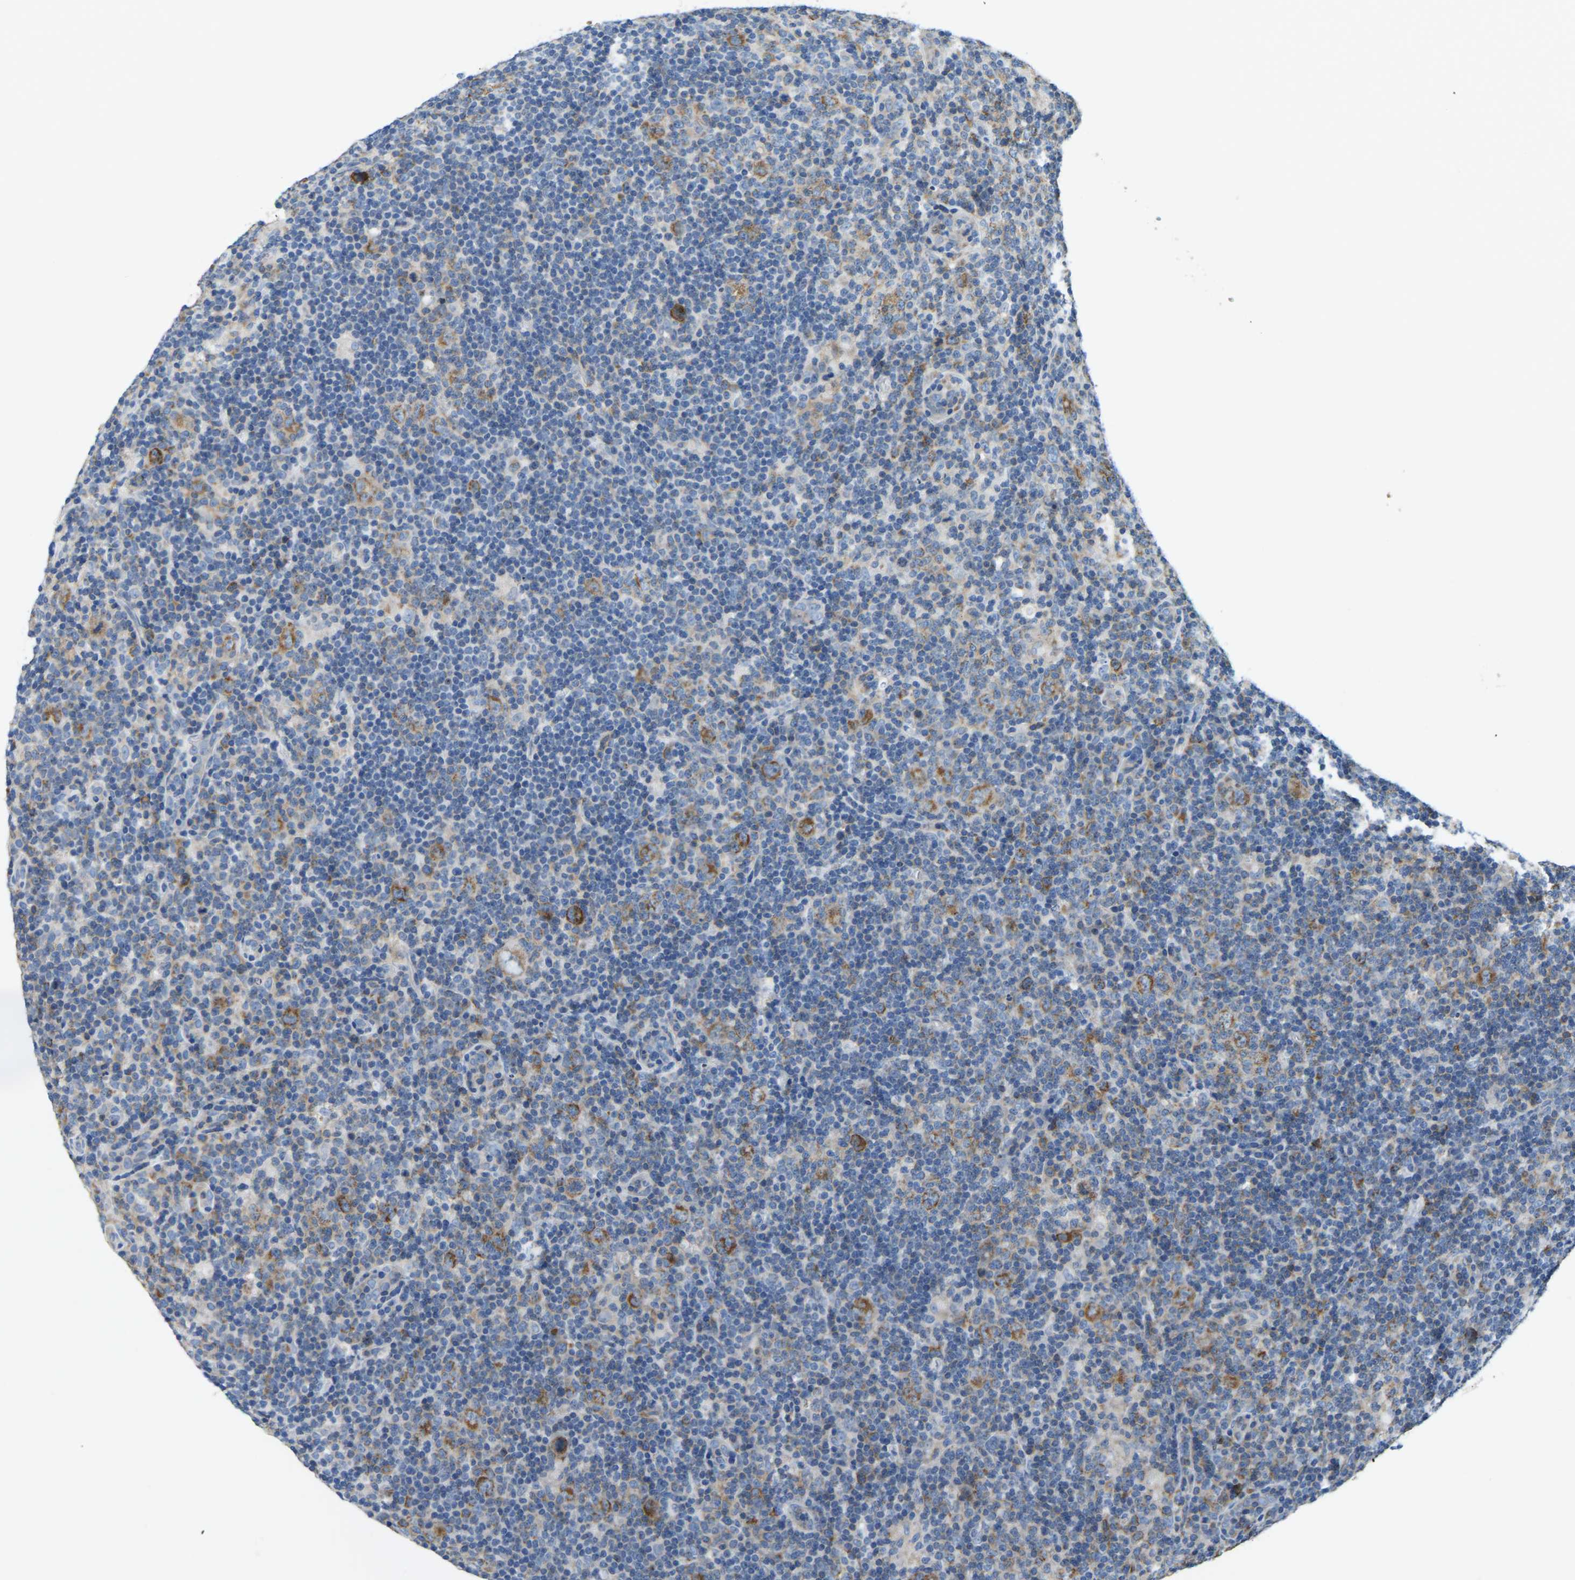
{"staining": {"intensity": "moderate", "quantity": ">75%", "location": "cytoplasmic/membranous"}, "tissue": "lymphoma", "cell_type": "Tumor cells", "image_type": "cancer", "snomed": [{"axis": "morphology", "description": "Hodgkin's disease, NOS"}, {"axis": "topography", "description": "Lymph node"}], "caption": "The photomicrograph demonstrates immunohistochemical staining of Hodgkin's disease. There is moderate cytoplasmic/membranous expression is seen in about >75% of tumor cells.", "gene": "AHNAK", "patient": {"sex": "female", "age": 57}}